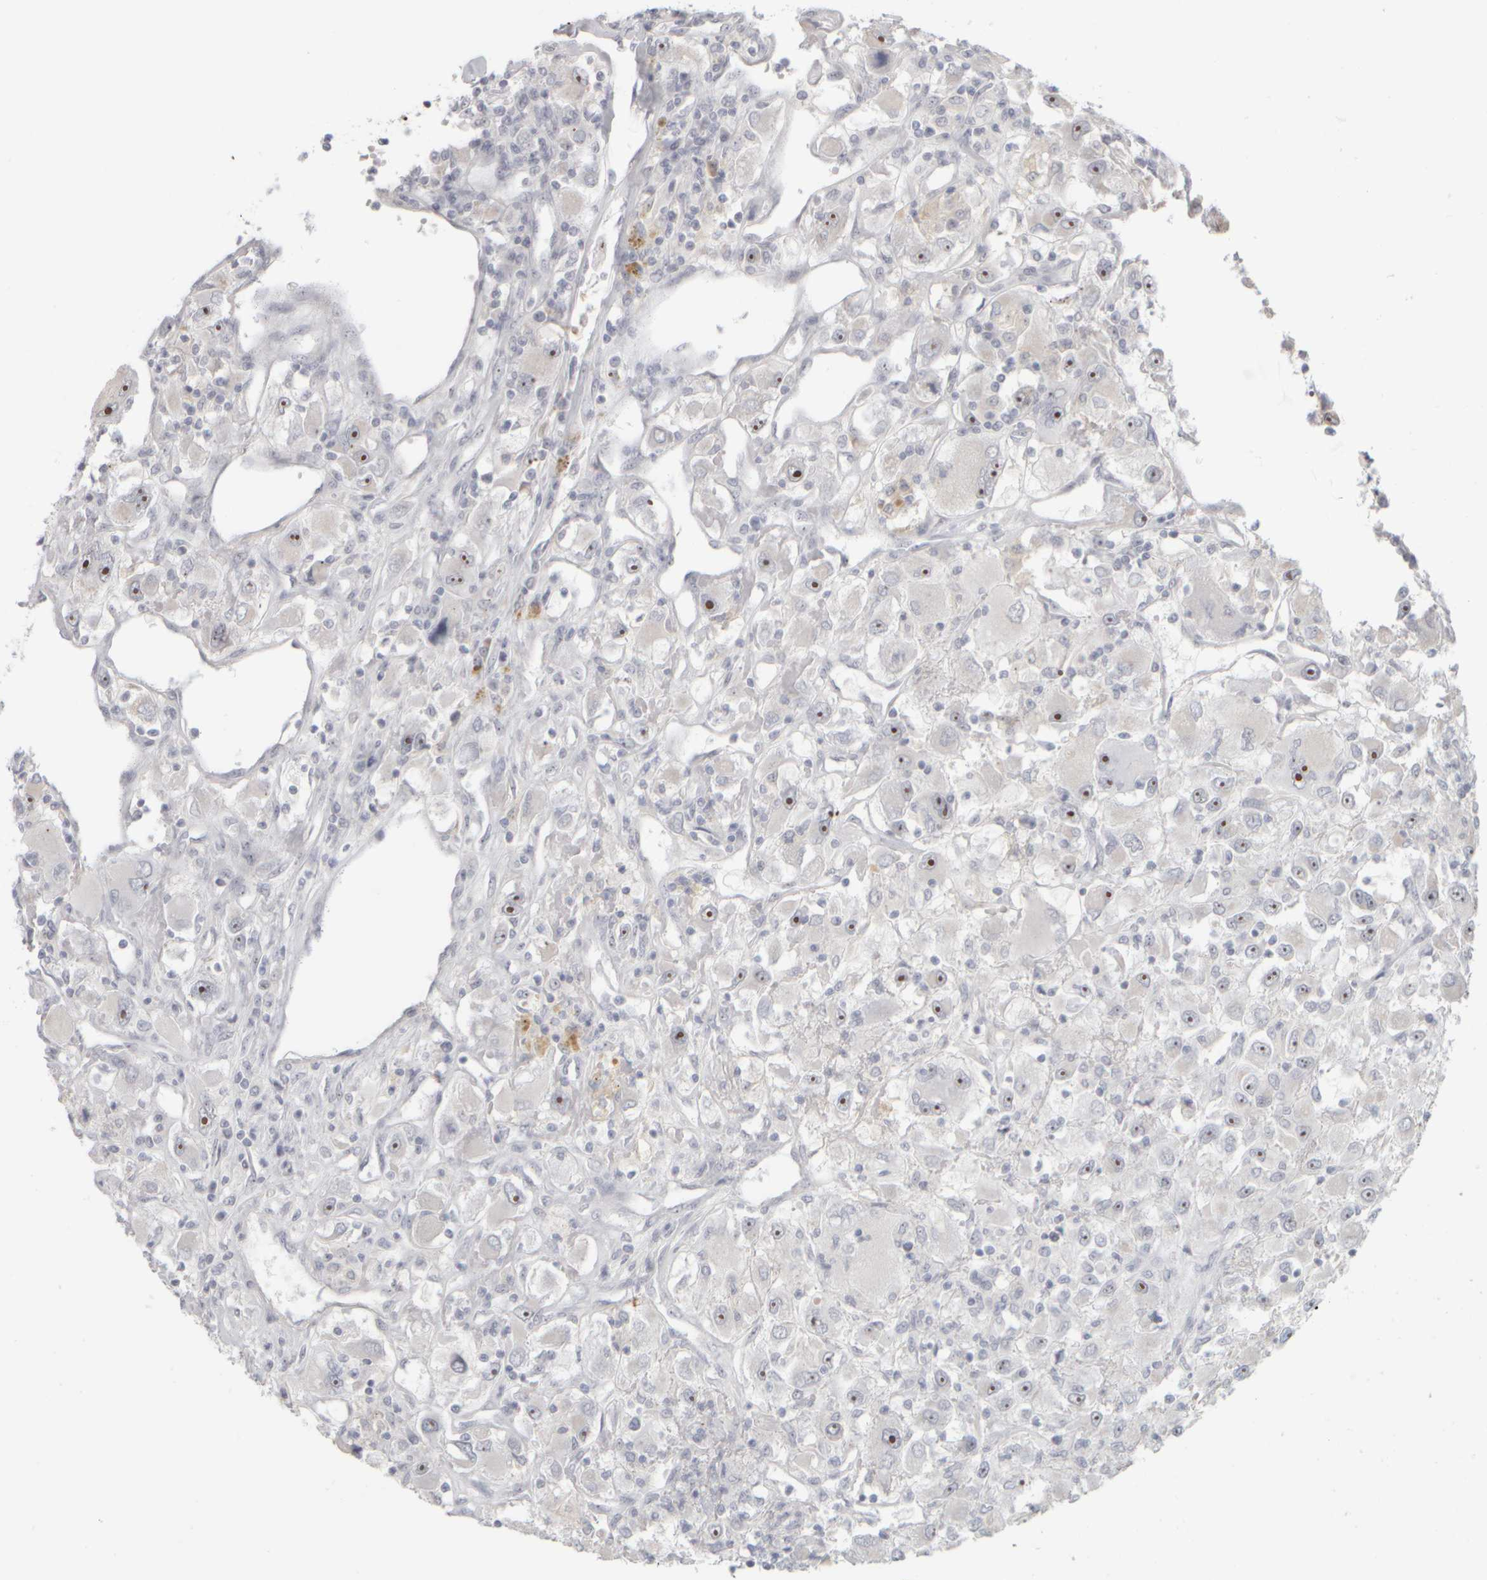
{"staining": {"intensity": "strong", "quantity": "25%-75%", "location": "nuclear"}, "tissue": "renal cancer", "cell_type": "Tumor cells", "image_type": "cancer", "snomed": [{"axis": "morphology", "description": "Adenocarcinoma, NOS"}, {"axis": "topography", "description": "Kidney"}], "caption": "Protein expression by immunohistochemistry (IHC) demonstrates strong nuclear expression in about 25%-75% of tumor cells in renal adenocarcinoma.", "gene": "DCXR", "patient": {"sex": "female", "age": 52}}